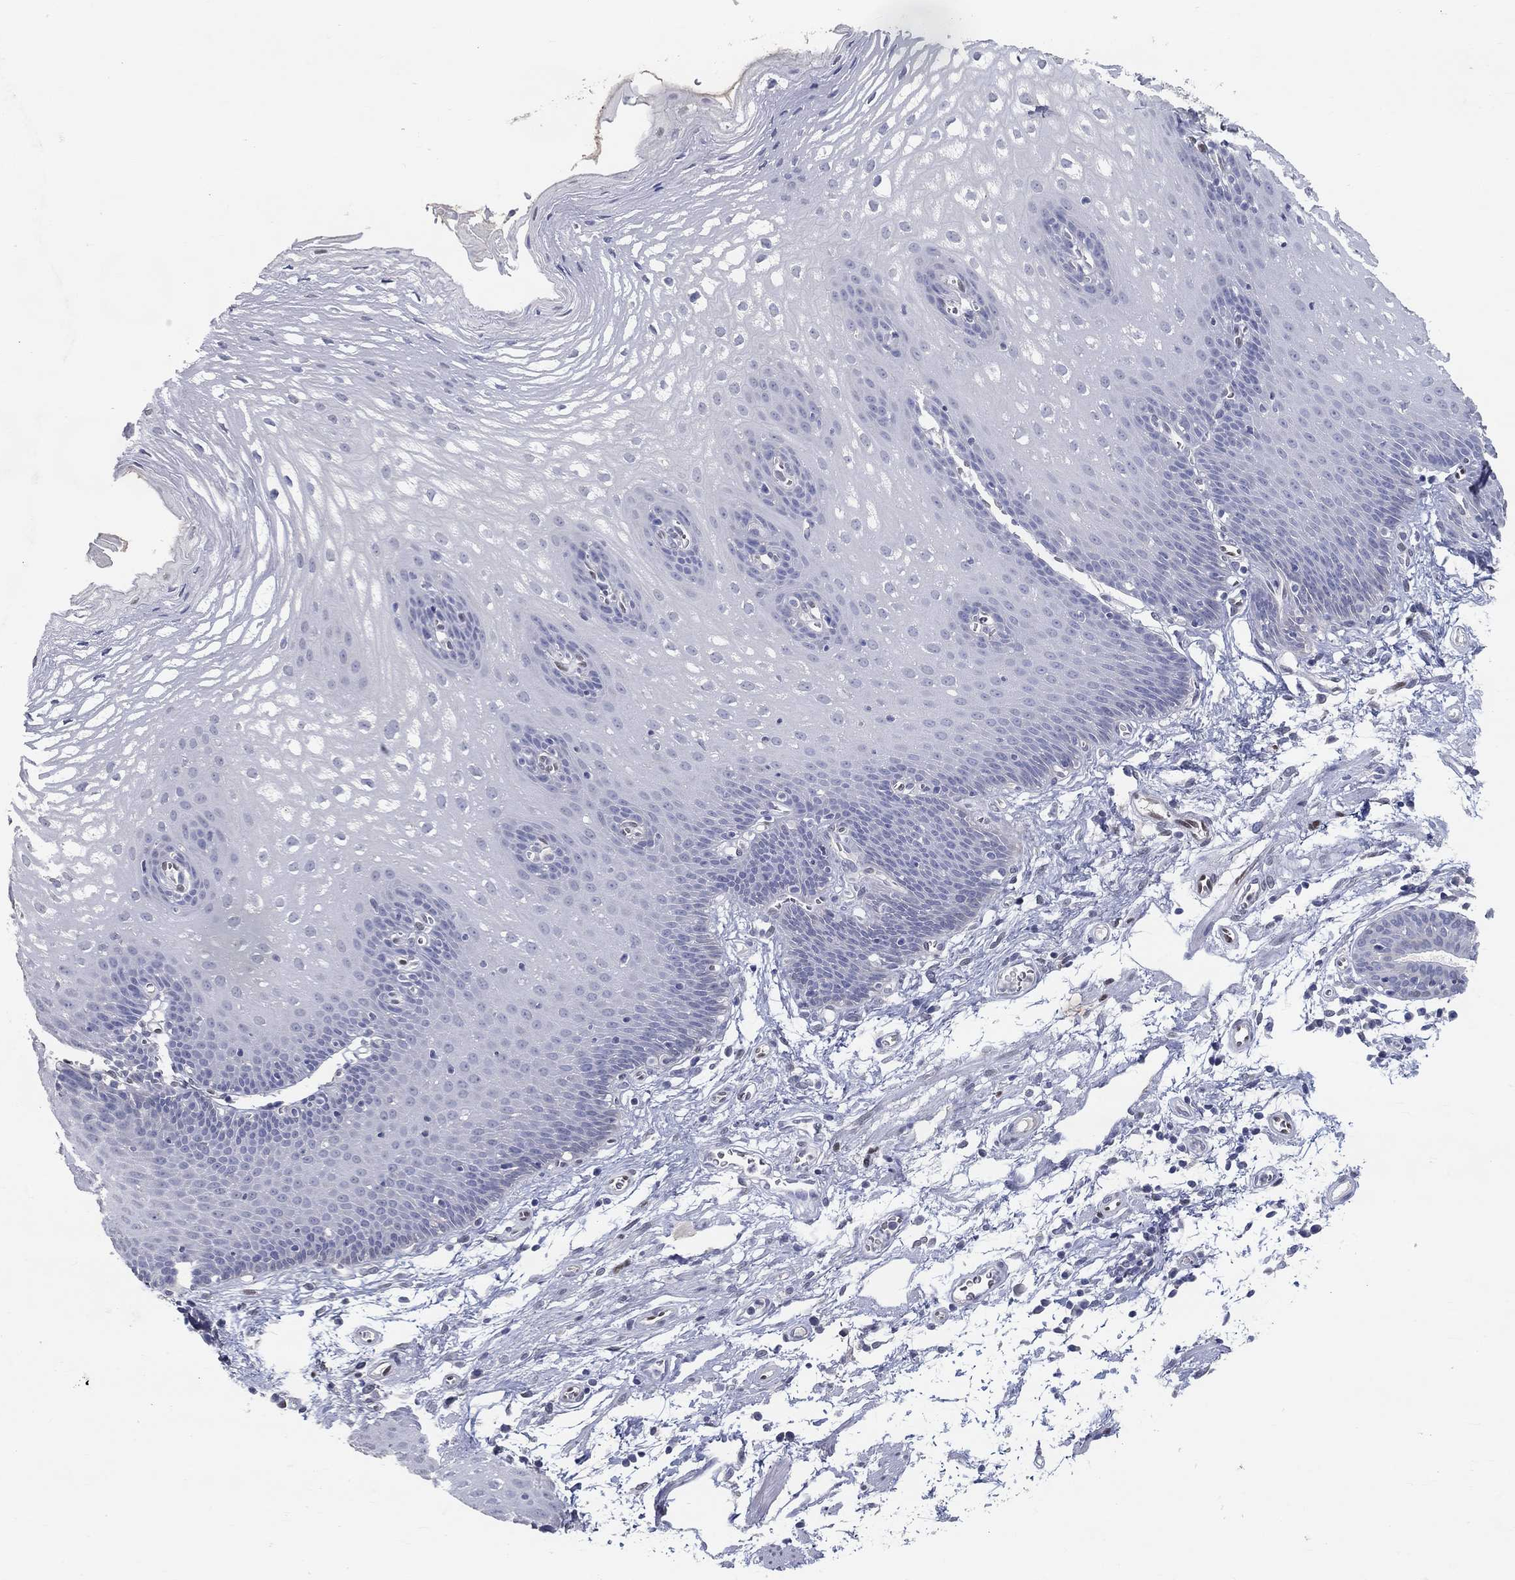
{"staining": {"intensity": "negative", "quantity": "none", "location": "none"}, "tissue": "esophagus", "cell_type": "Squamous epithelial cells", "image_type": "normal", "snomed": [{"axis": "morphology", "description": "Normal tissue, NOS"}, {"axis": "topography", "description": "Esophagus"}], "caption": "Immunohistochemistry (IHC) of unremarkable esophagus shows no expression in squamous epithelial cells.", "gene": "FGF2", "patient": {"sex": "male", "age": 72}}